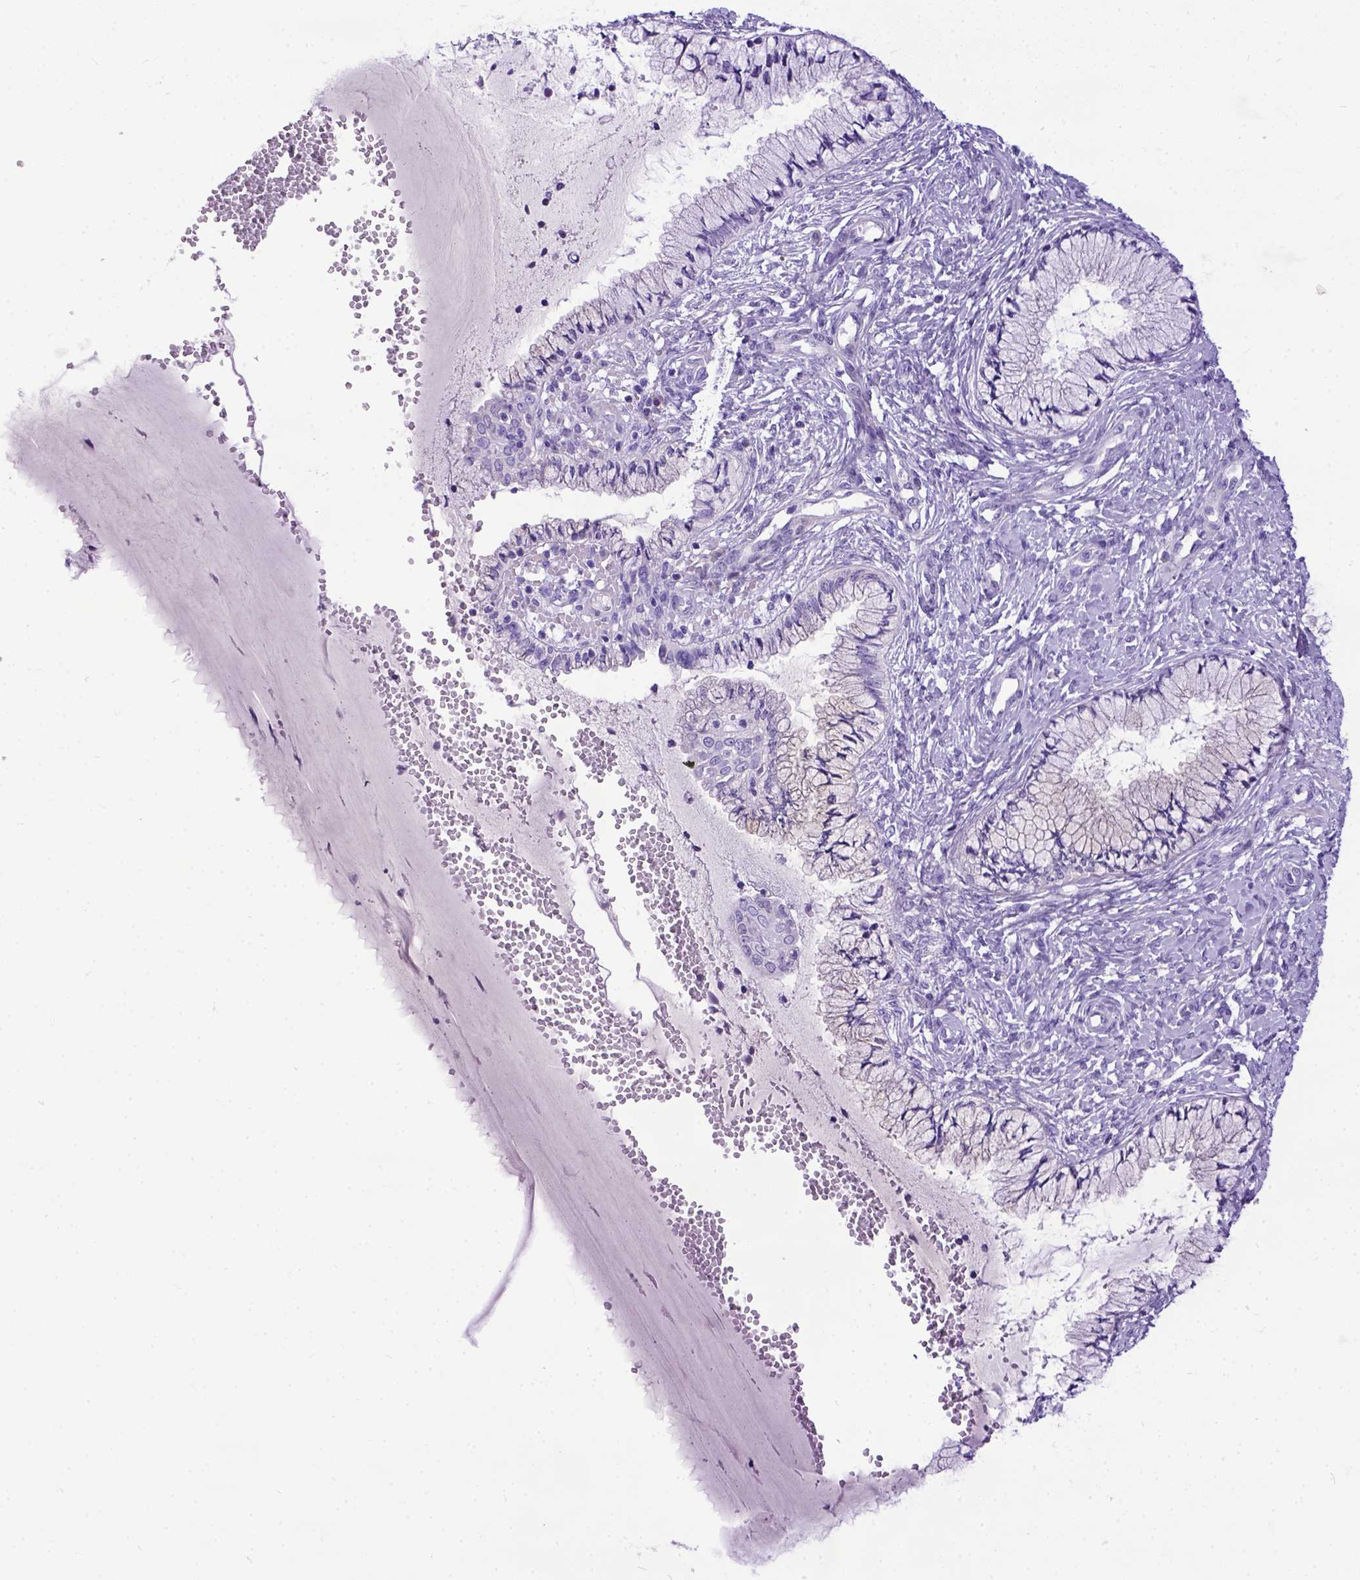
{"staining": {"intensity": "negative", "quantity": "none", "location": "none"}, "tissue": "cervix", "cell_type": "Glandular cells", "image_type": "normal", "snomed": [{"axis": "morphology", "description": "Normal tissue, NOS"}, {"axis": "topography", "description": "Cervix"}], "caption": "Immunohistochemistry (IHC) image of unremarkable cervix: cervix stained with DAB (3,3'-diaminobenzidine) demonstrates no significant protein staining in glandular cells.", "gene": "IGF2", "patient": {"sex": "female", "age": 37}}